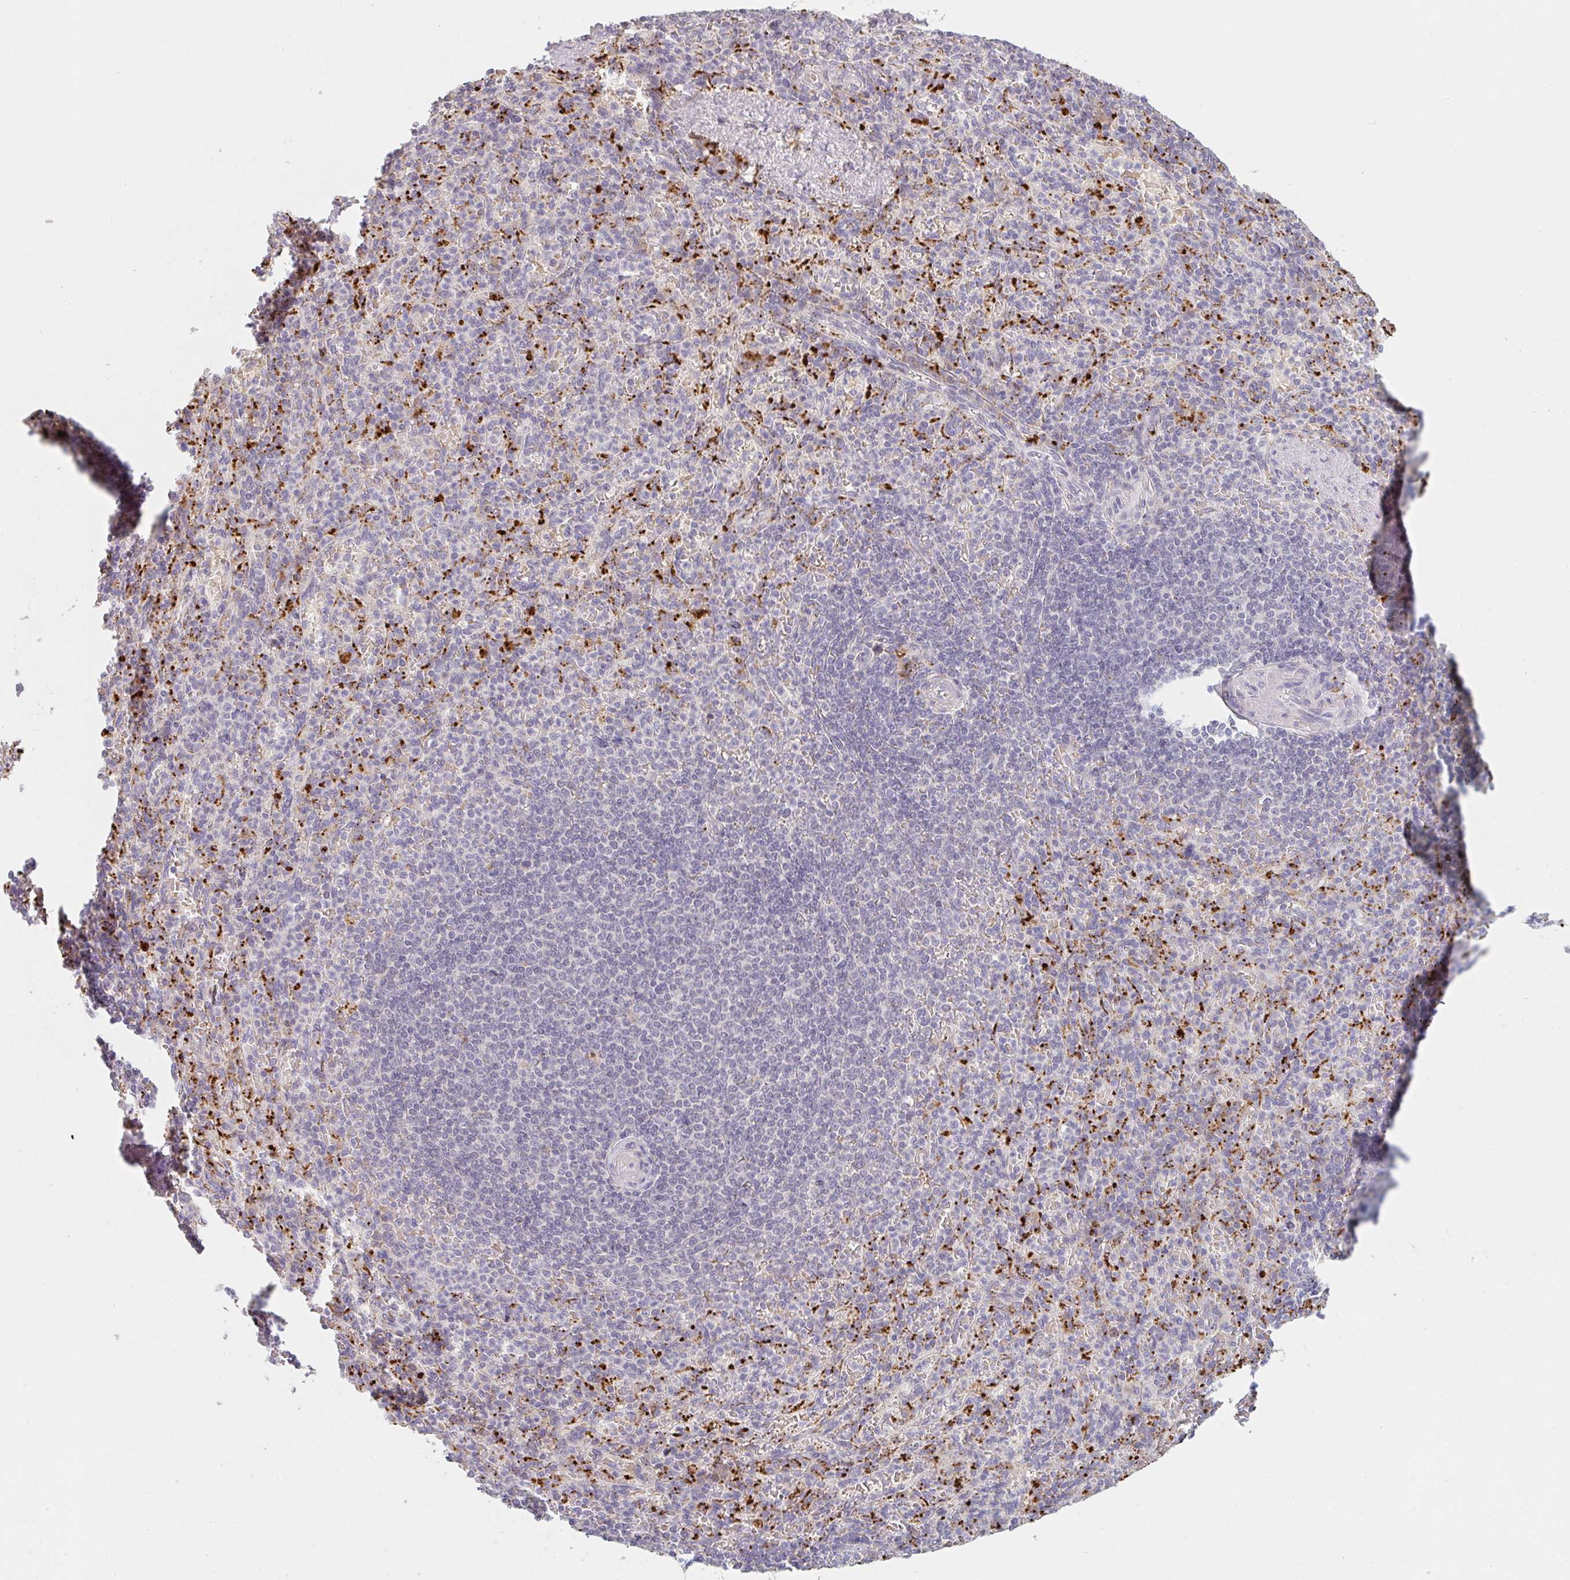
{"staining": {"intensity": "negative", "quantity": "none", "location": "none"}, "tissue": "spleen", "cell_type": "Cells in red pulp", "image_type": "normal", "snomed": [{"axis": "morphology", "description": "Normal tissue, NOS"}, {"axis": "topography", "description": "Spleen"}], "caption": "IHC image of benign spleen: spleen stained with DAB demonstrates no significant protein expression in cells in red pulp.", "gene": "TMEM237", "patient": {"sex": "female", "age": 74}}